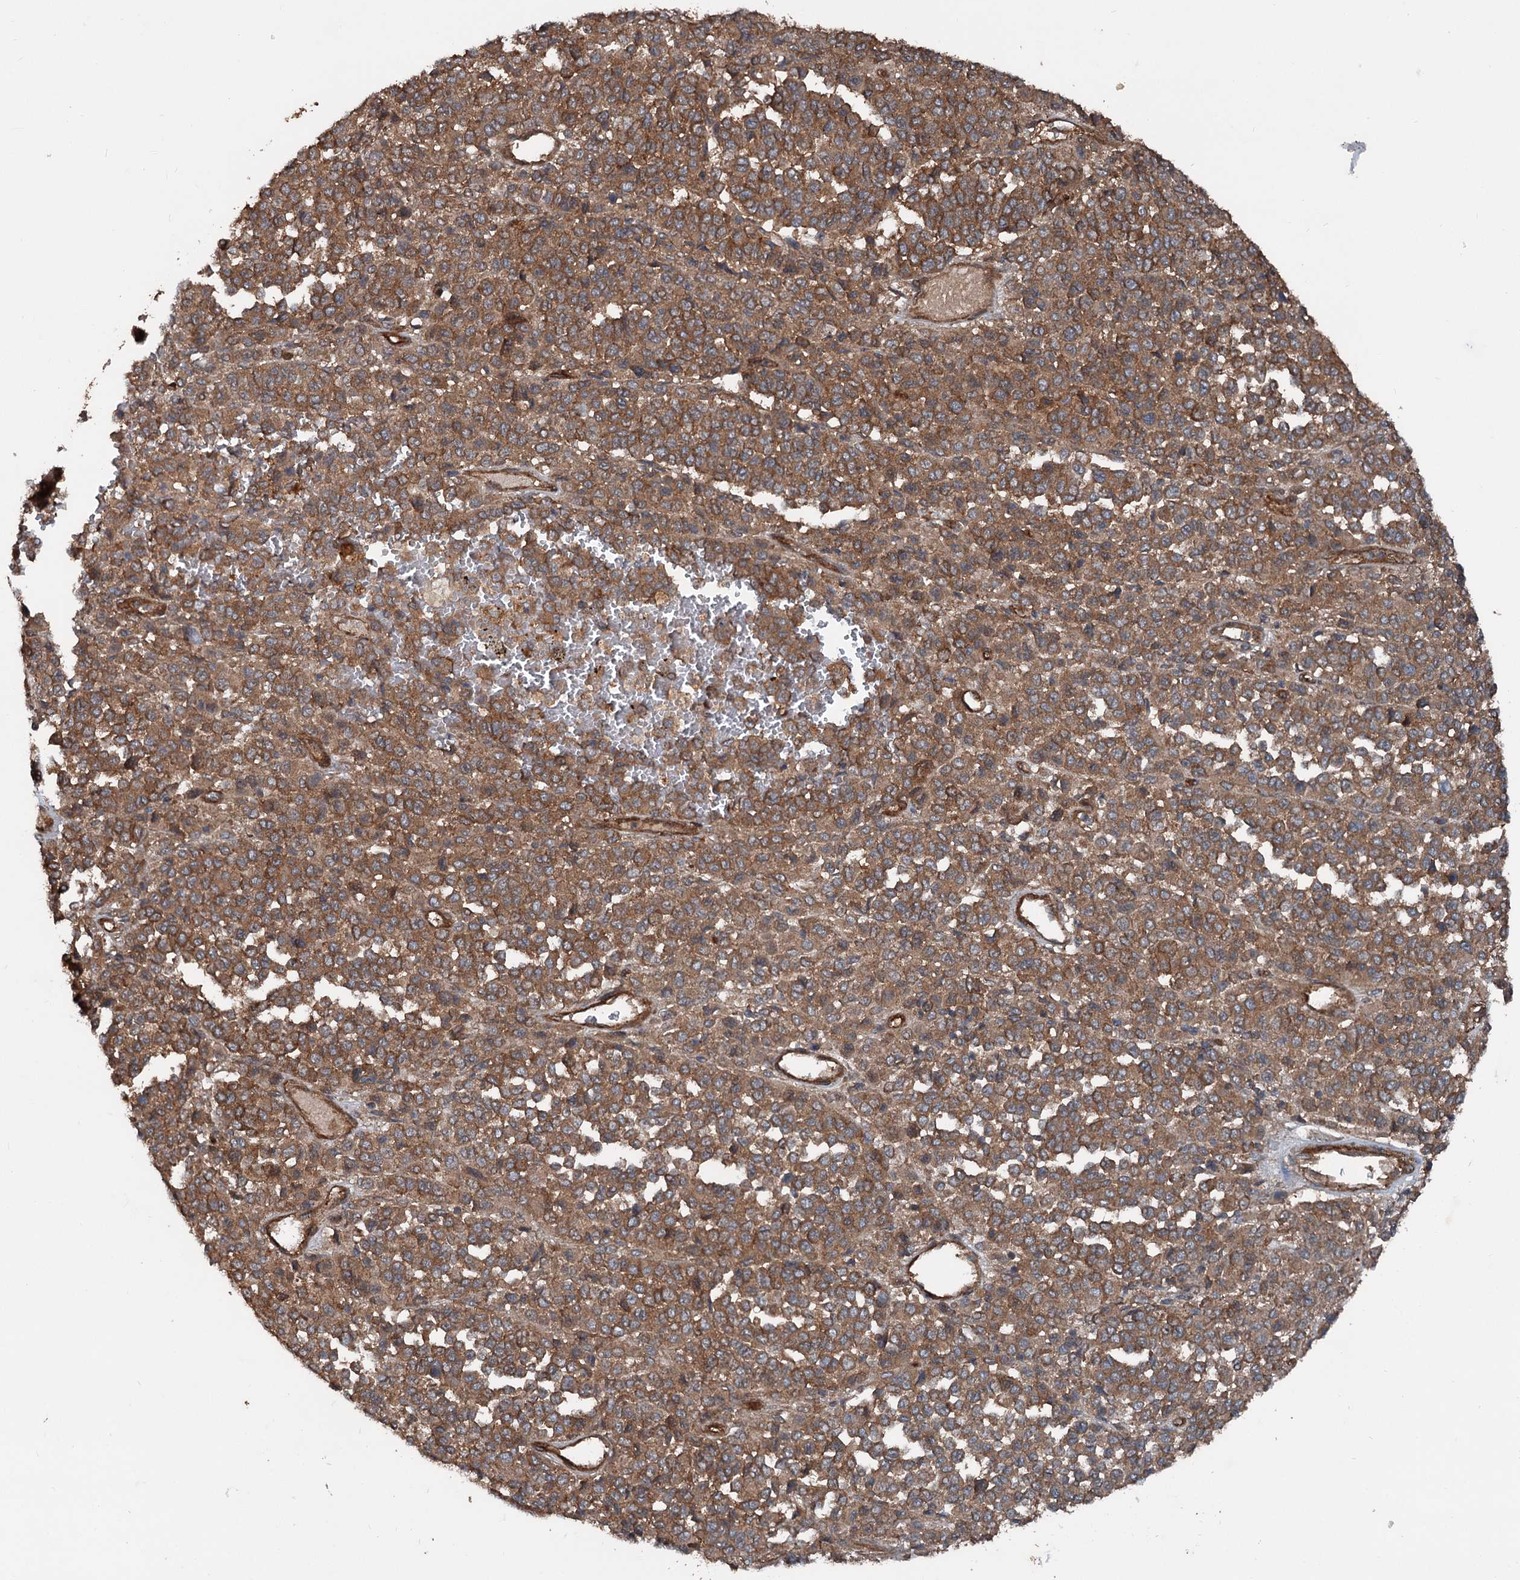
{"staining": {"intensity": "moderate", "quantity": ">75%", "location": "cytoplasmic/membranous"}, "tissue": "melanoma", "cell_type": "Tumor cells", "image_type": "cancer", "snomed": [{"axis": "morphology", "description": "Malignant melanoma, Metastatic site"}, {"axis": "topography", "description": "Pancreas"}], "caption": "Protein positivity by IHC displays moderate cytoplasmic/membranous staining in approximately >75% of tumor cells in malignant melanoma (metastatic site).", "gene": "RNF214", "patient": {"sex": "female", "age": 30}}